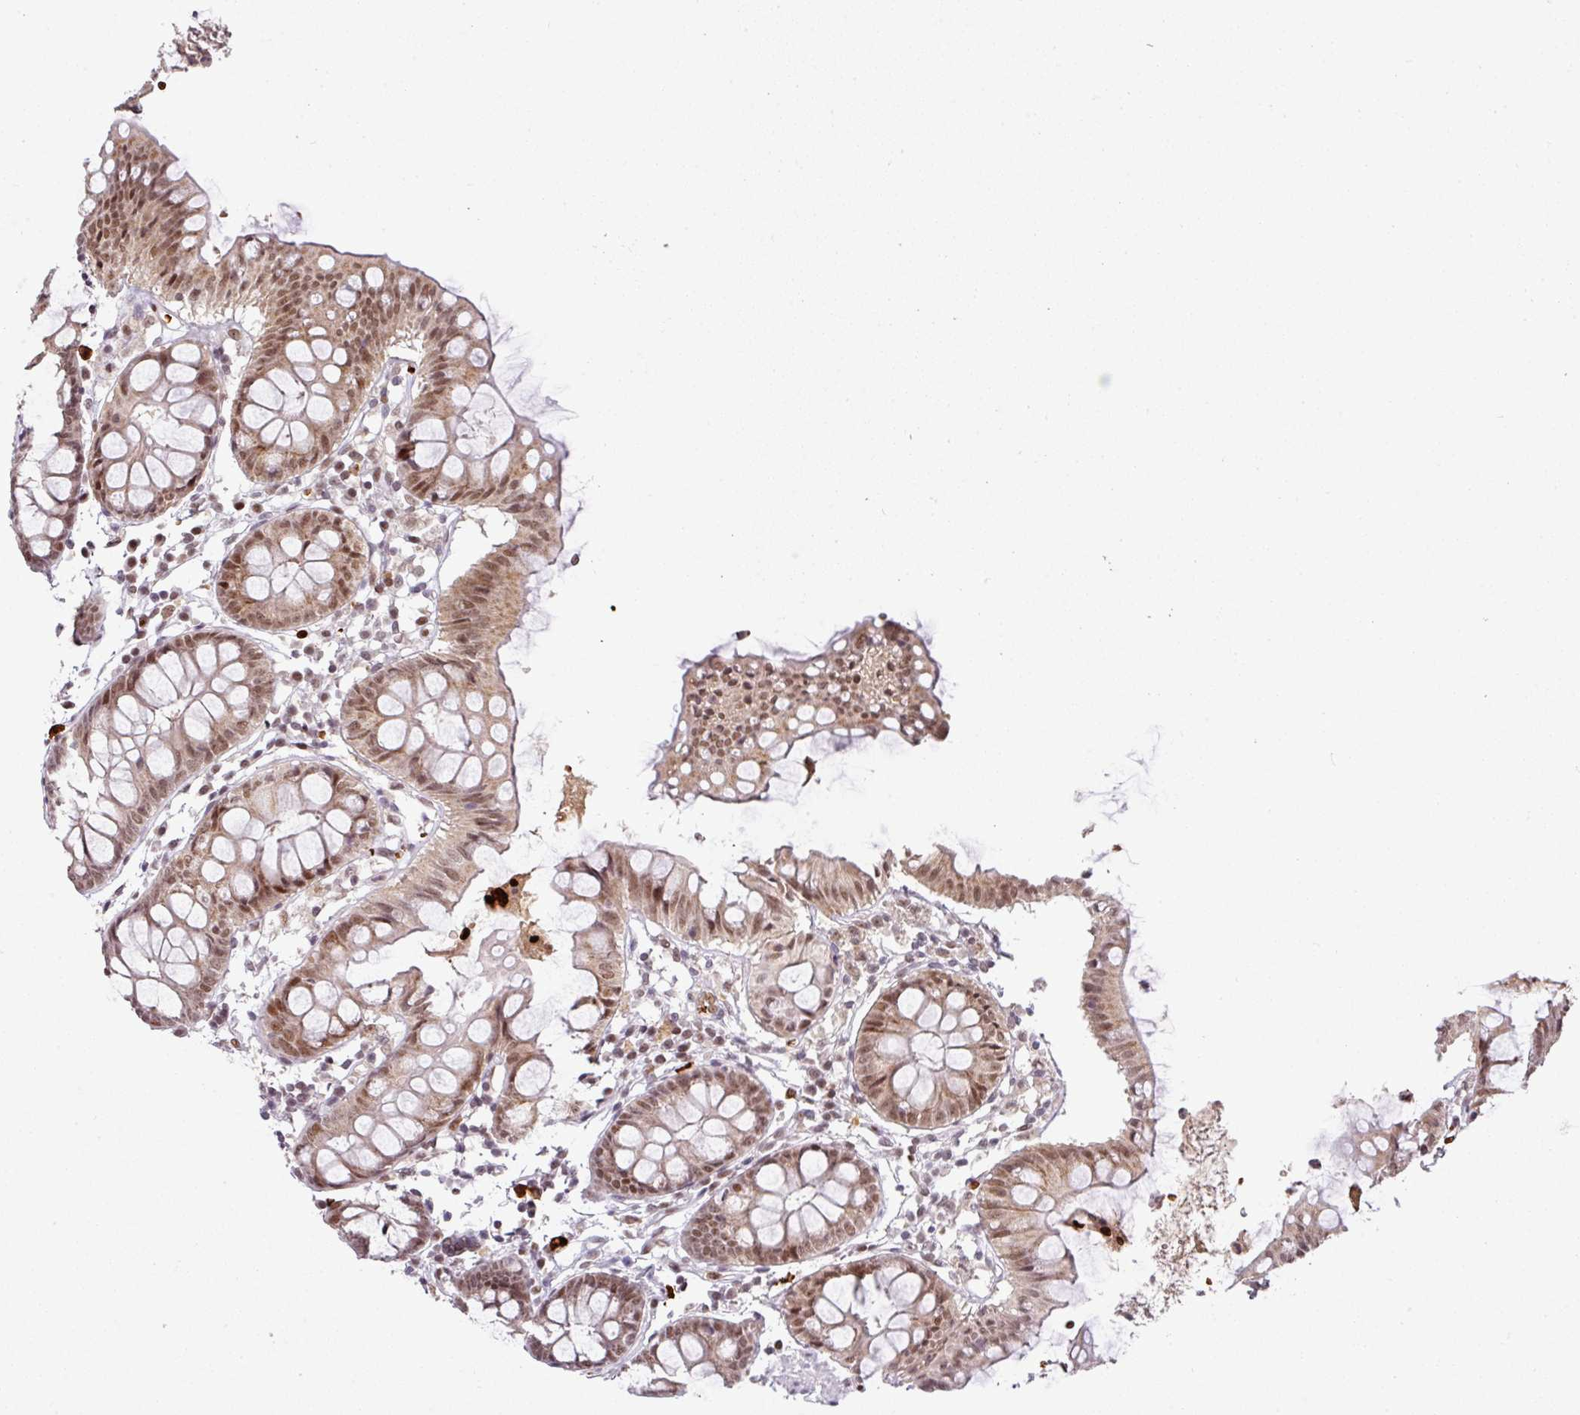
{"staining": {"intensity": "weak", "quantity": "25%-75%", "location": "cytoplasmic/membranous,nuclear"}, "tissue": "colon", "cell_type": "Endothelial cells", "image_type": "normal", "snomed": [{"axis": "morphology", "description": "Normal tissue, NOS"}, {"axis": "topography", "description": "Colon"}], "caption": "Human colon stained with a brown dye demonstrates weak cytoplasmic/membranous,nuclear positive positivity in about 25%-75% of endothelial cells.", "gene": "NEIL1", "patient": {"sex": "female", "age": 84}}